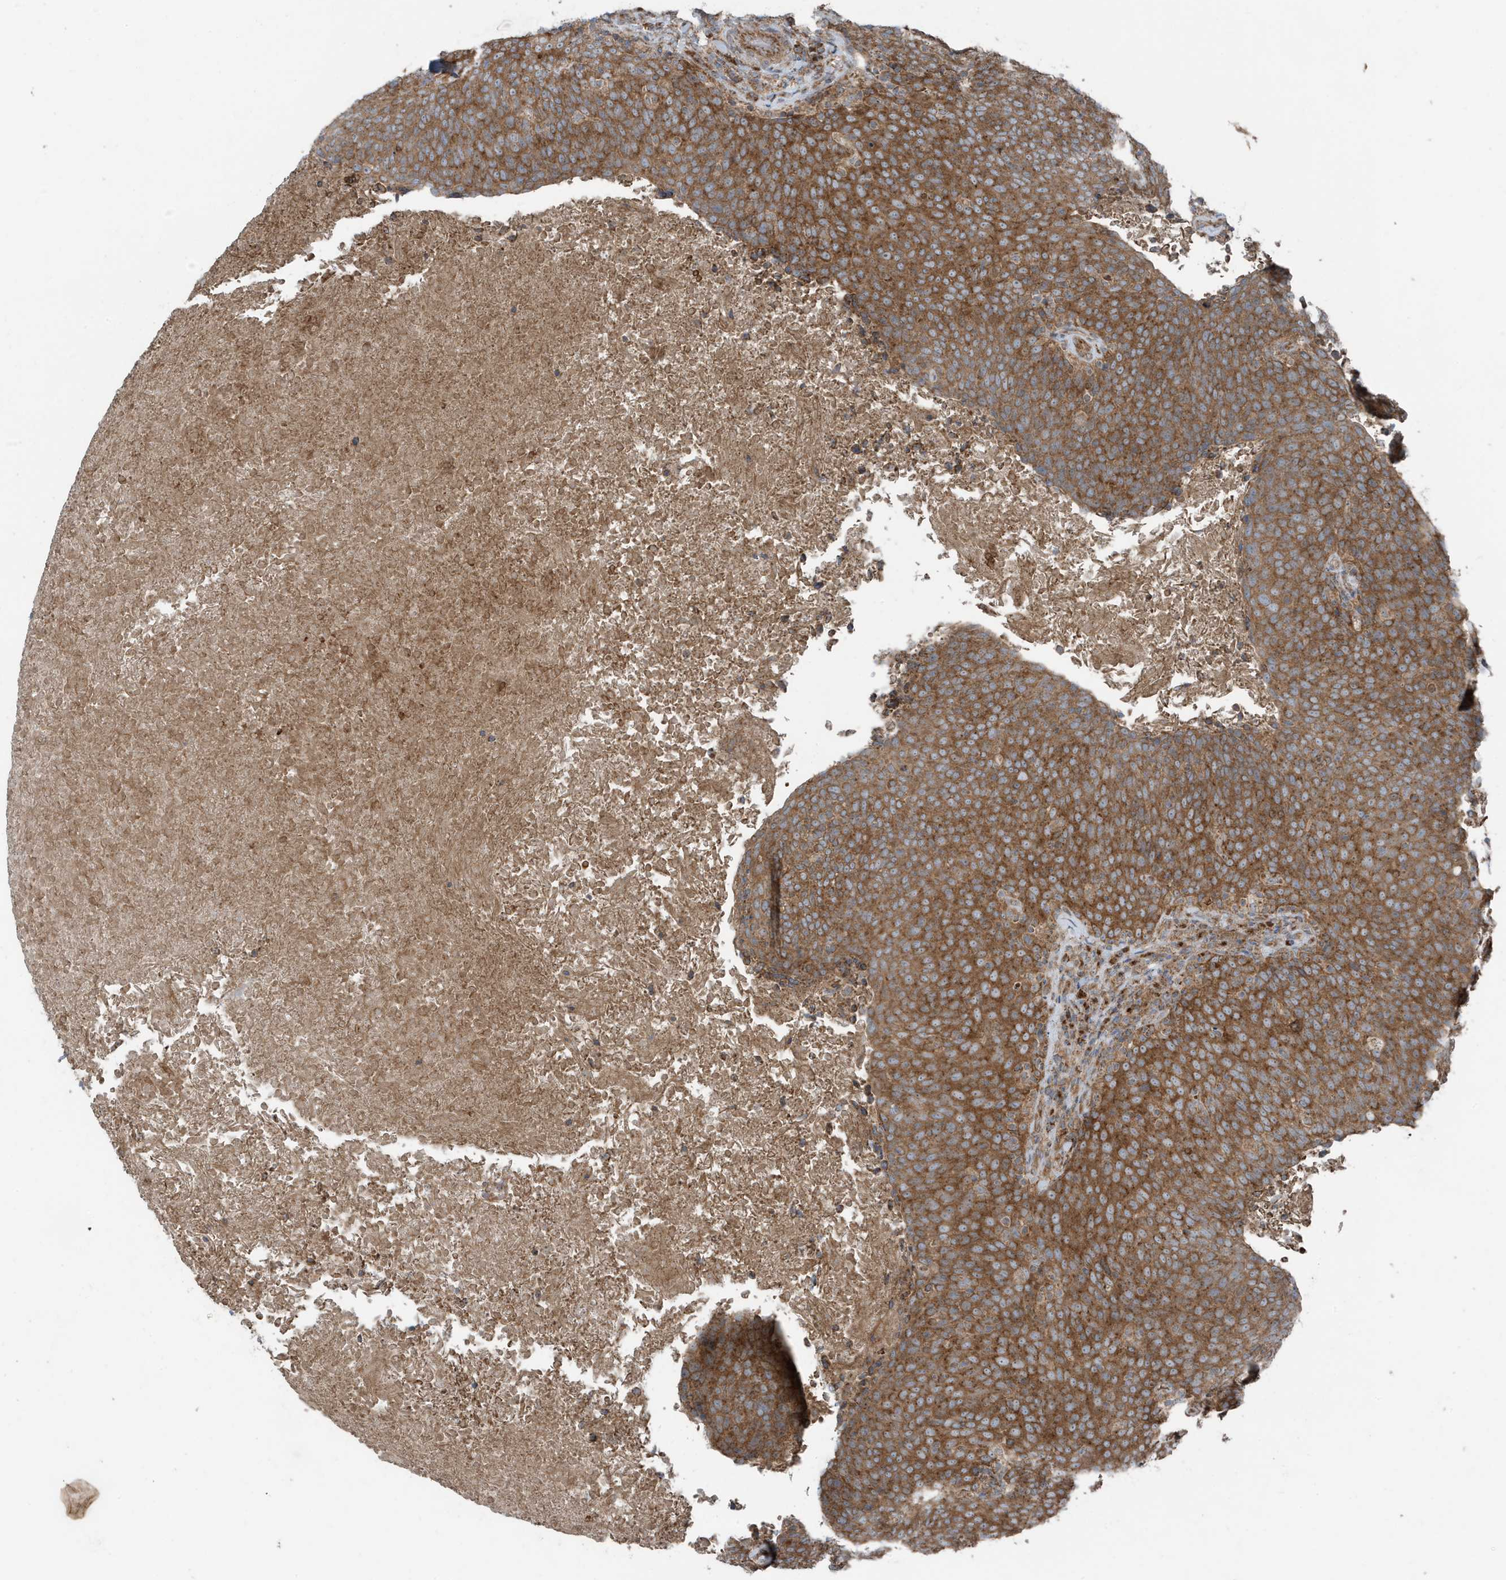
{"staining": {"intensity": "moderate", "quantity": ">75%", "location": "cytoplasmic/membranous"}, "tissue": "head and neck cancer", "cell_type": "Tumor cells", "image_type": "cancer", "snomed": [{"axis": "morphology", "description": "Squamous cell carcinoma, NOS"}, {"axis": "morphology", "description": "Squamous cell carcinoma, metastatic, NOS"}, {"axis": "topography", "description": "Lymph node"}, {"axis": "topography", "description": "Head-Neck"}], "caption": "Immunohistochemical staining of human head and neck squamous cell carcinoma shows moderate cytoplasmic/membranous protein expression in approximately >75% of tumor cells.", "gene": "GOLGA4", "patient": {"sex": "male", "age": 62}}